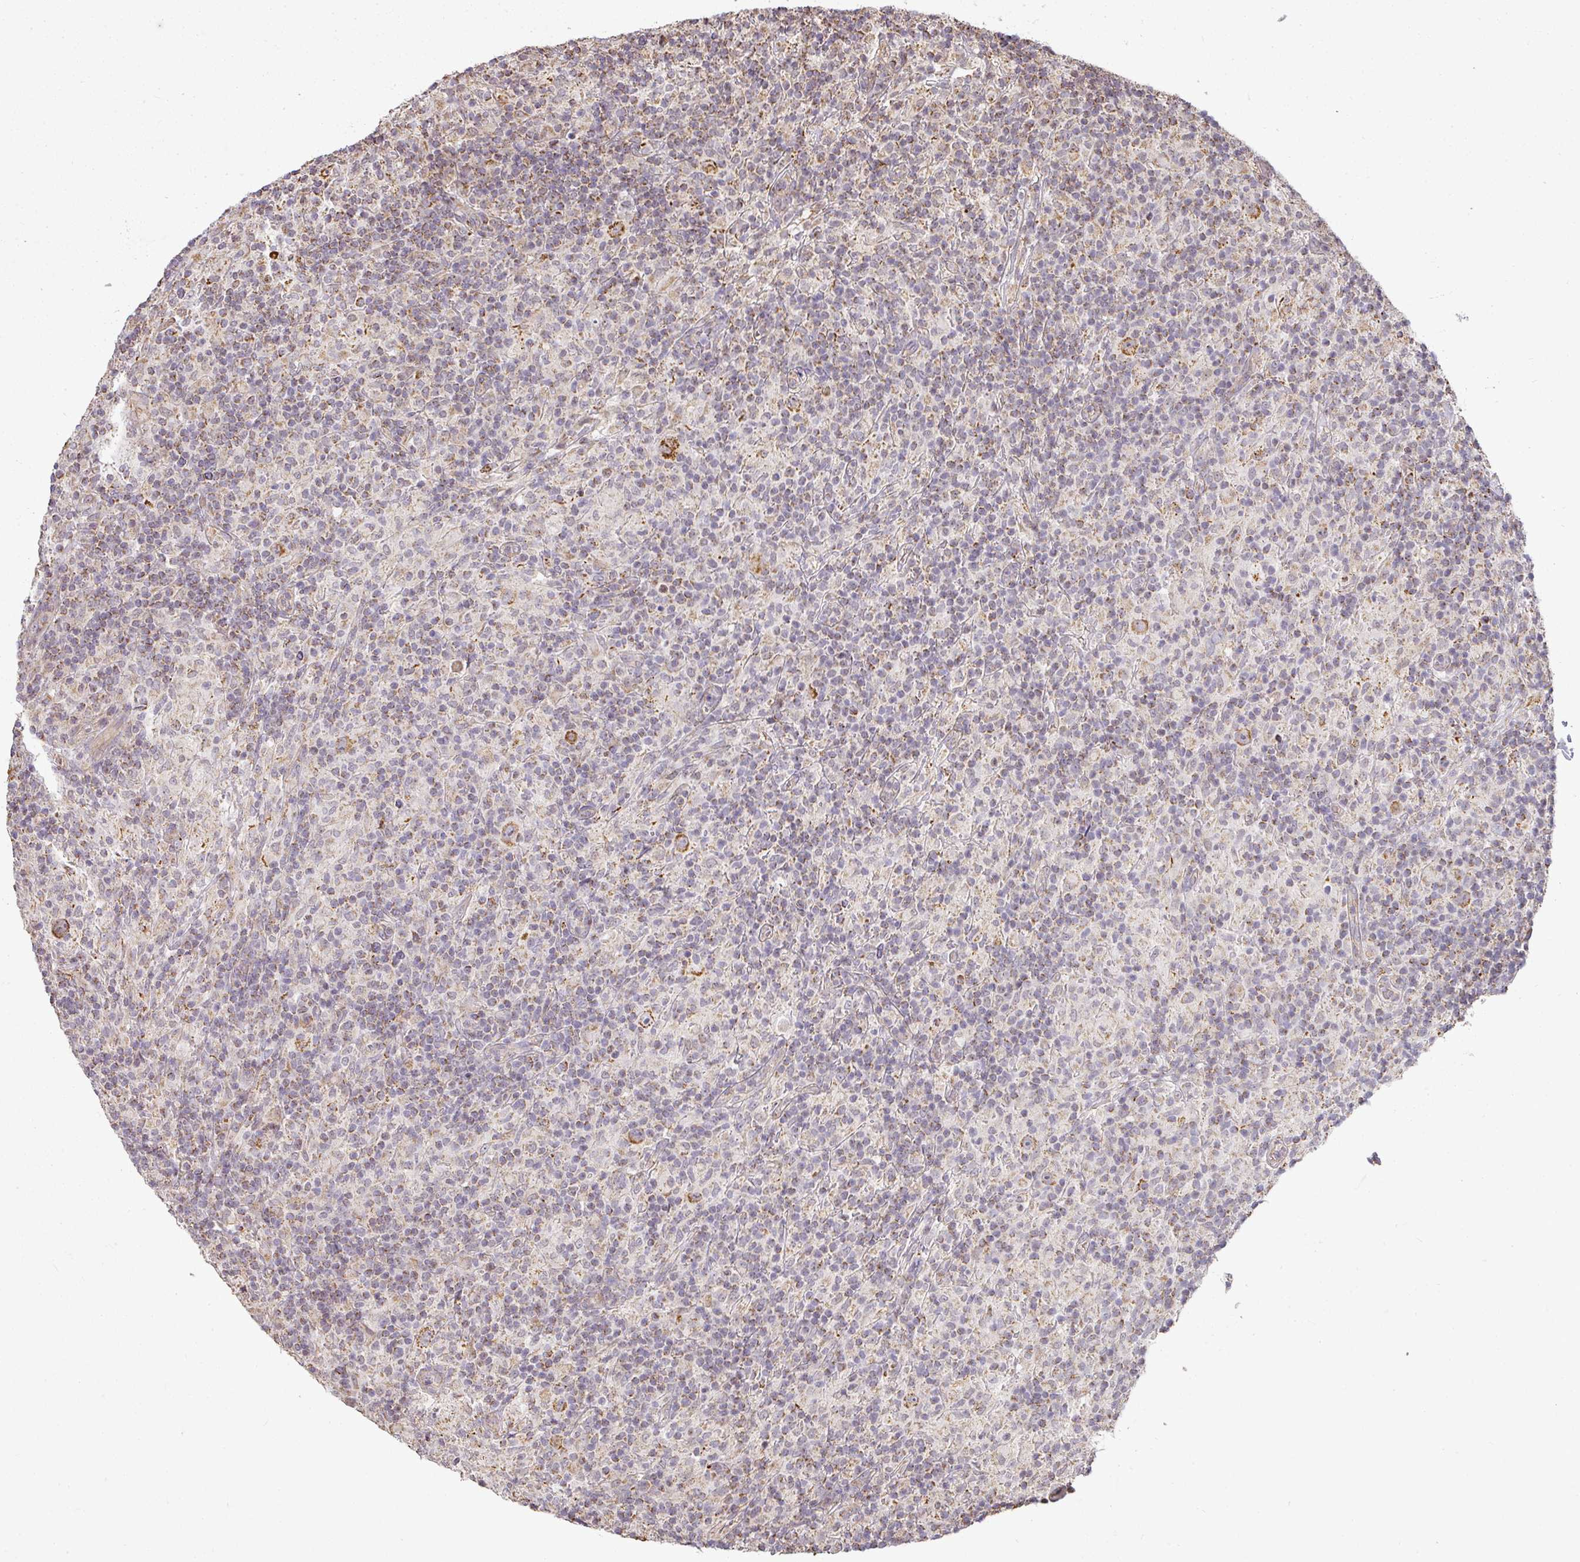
{"staining": {"intensity": "moderate", "quantity": ">75%", "location": "cytoplasmic/membranous"}, "tissue": "lymphoma", "cell_type": "Tumor cells", "image_type": "cancer", "snomed": [{"axis": "morphology", "description": "Hodgkin's disease, NOS"}, {"axis": "topography", "description": "Lymph node"}], "caption": "Hodgkin's disease tissue displays moderate cytoplasmic/membranous positivity in approximately >75% of tumor cells", "gene": "MYOM2", "patient": {"sex": "male", "age": 70}}